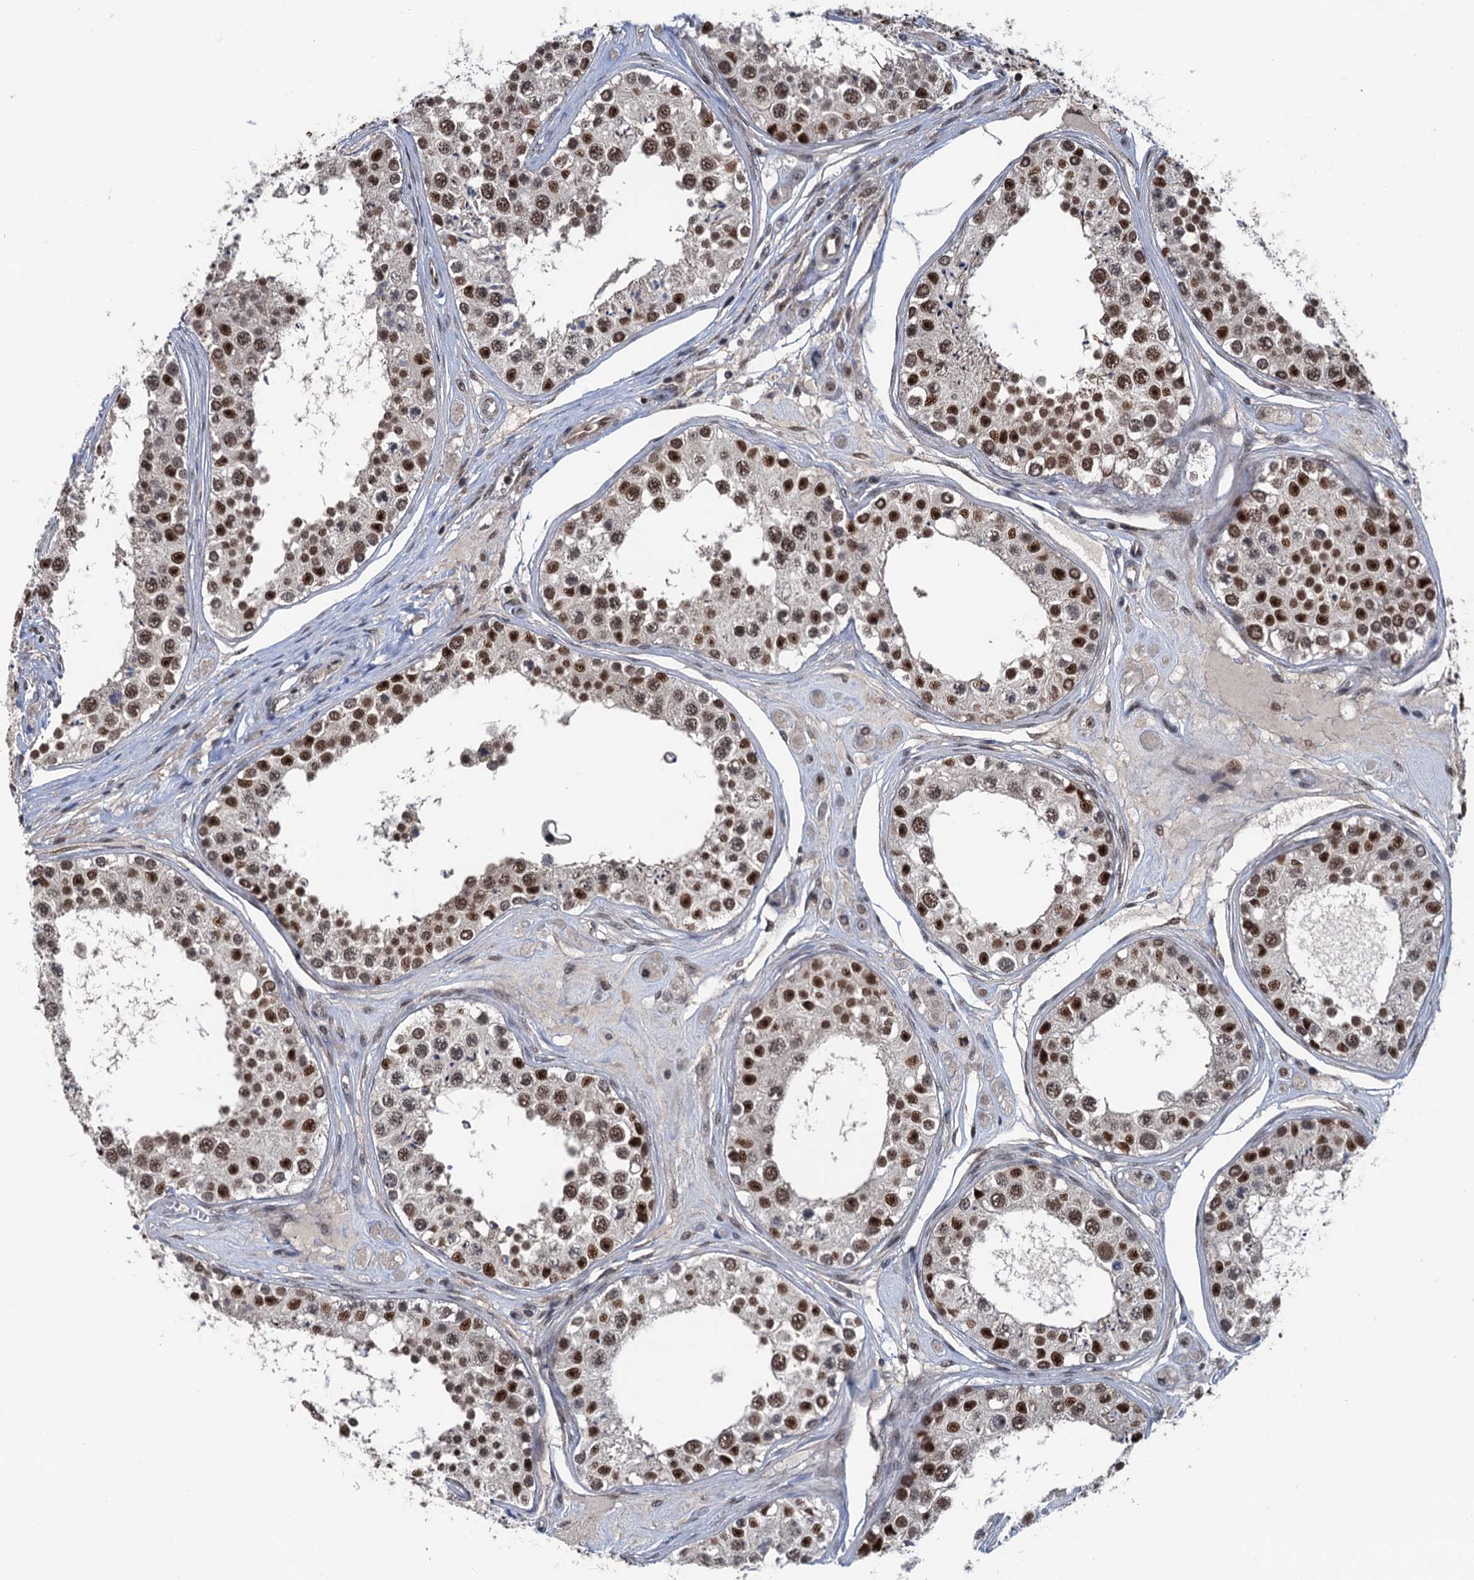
{"staining": {"intensity": "strong", "quantity": ">75%", "location": "nuclear"}, "tissue": "testis", "cell_type": "Cells in seminiferous ducts", "image_type": "normal", "snomed": [{"axis": "morphology", "description": "Normal tissue, NOS"}, {"axis": "topography", "description": "Testis"}], "caption": "Benign testis demonstrates strong nuclear staining in about >75% of cells in seminiferous ducts The staining was performed using DAB, with brown indicating positive protein expression. Nuclei are stained blue with hematoxylin..", "gene": "RASSF4", "patient": {"sex": "male", "age": 25}}